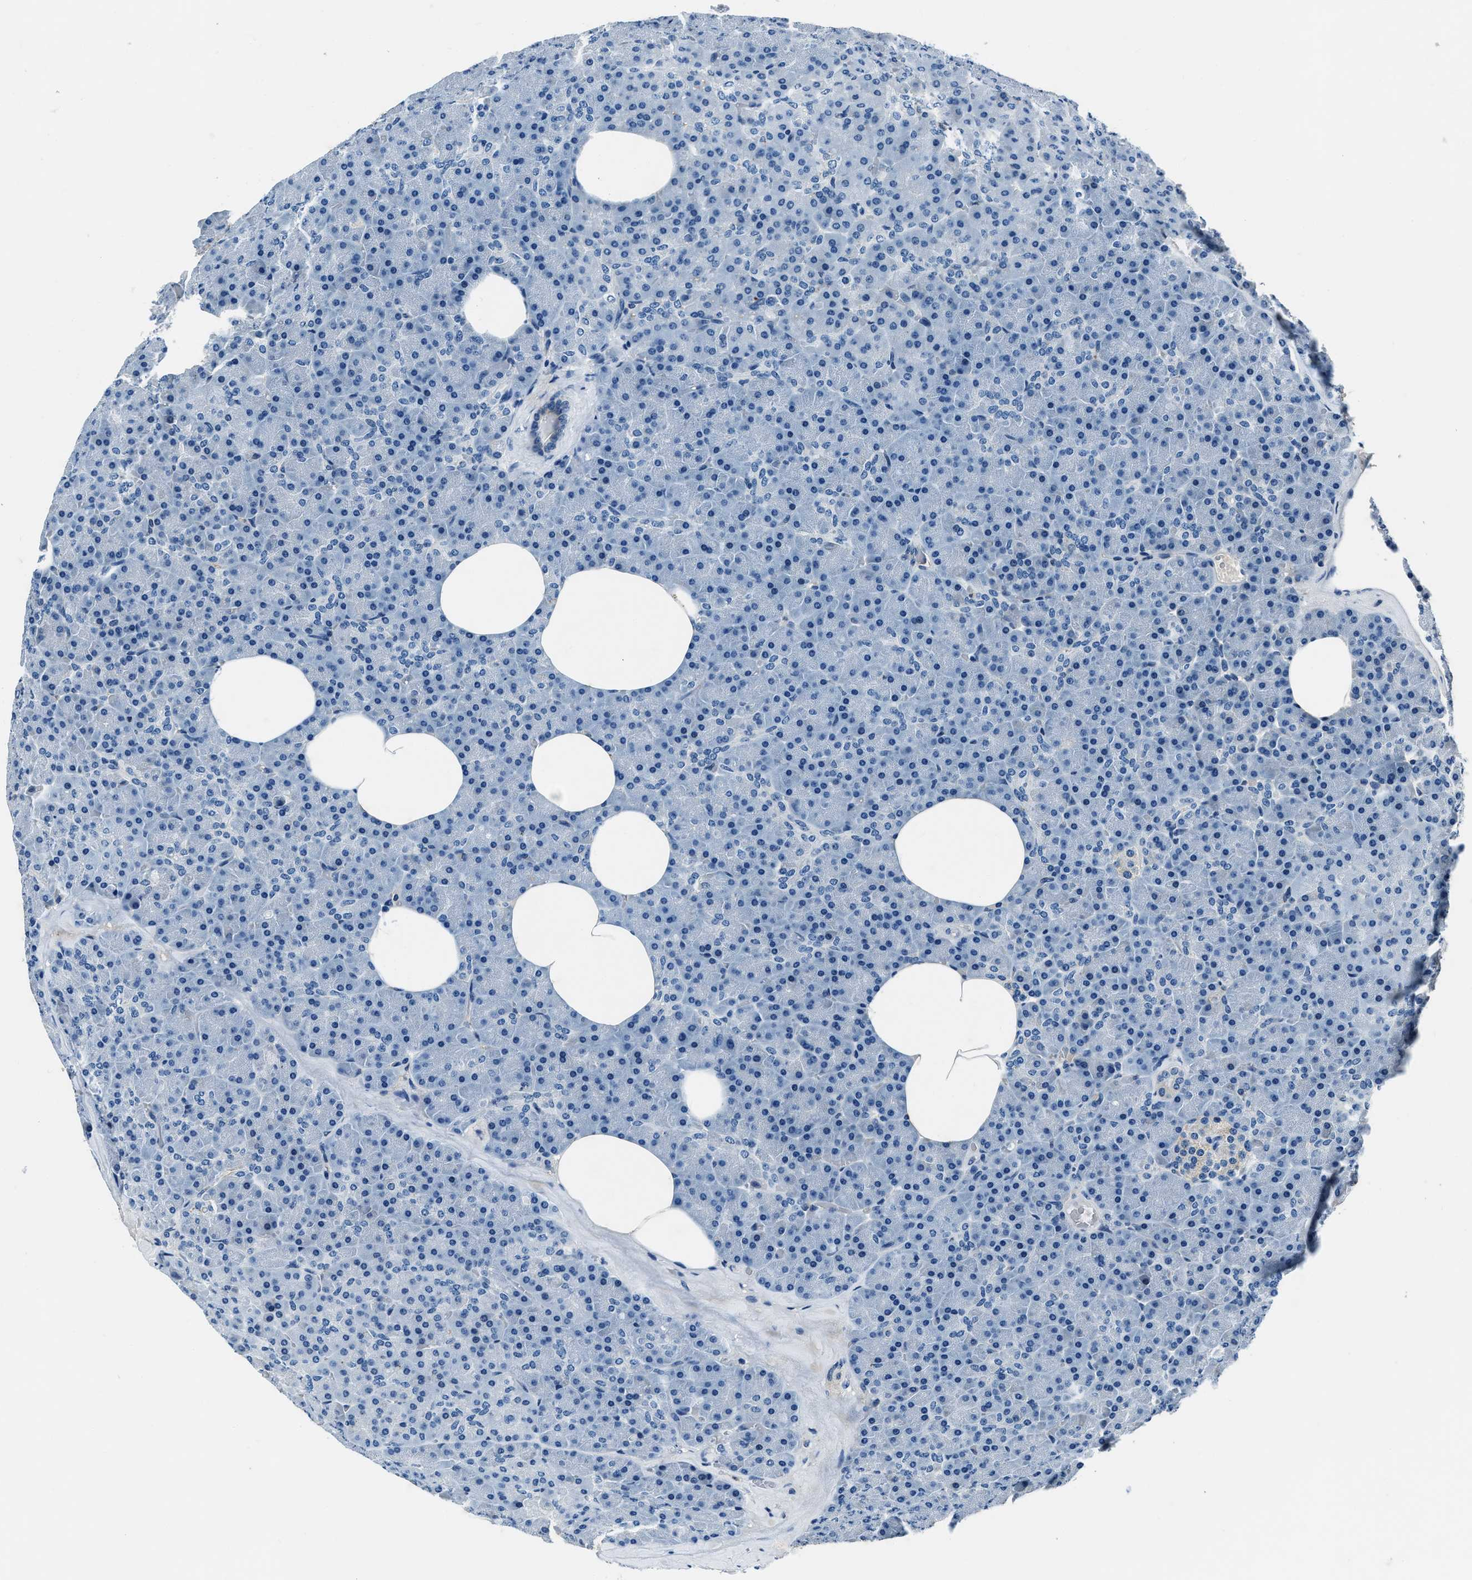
{"staining": {"intensity": "negative", "quantity": "none", "location": "none"}, "tissue": "pancreas", "cell_type": "Exocrine glandular cells", "image_type": "normal", "snomed": [{"axis": "morphology", "description": "Normal tissue, NOS"}, {"axis": "morphology", "description": "Carcinoid, malignant, NOS"}, {"axis": "topography", "description": "Pancreas"}], "caption": "This is an immunohistochemistry (IHC) micrograph of benign human pancreas. There is no positivity in exocrine glandular cells.", "gene": "PTPDC1", "patient": {"sex": "female", "age": 35}}